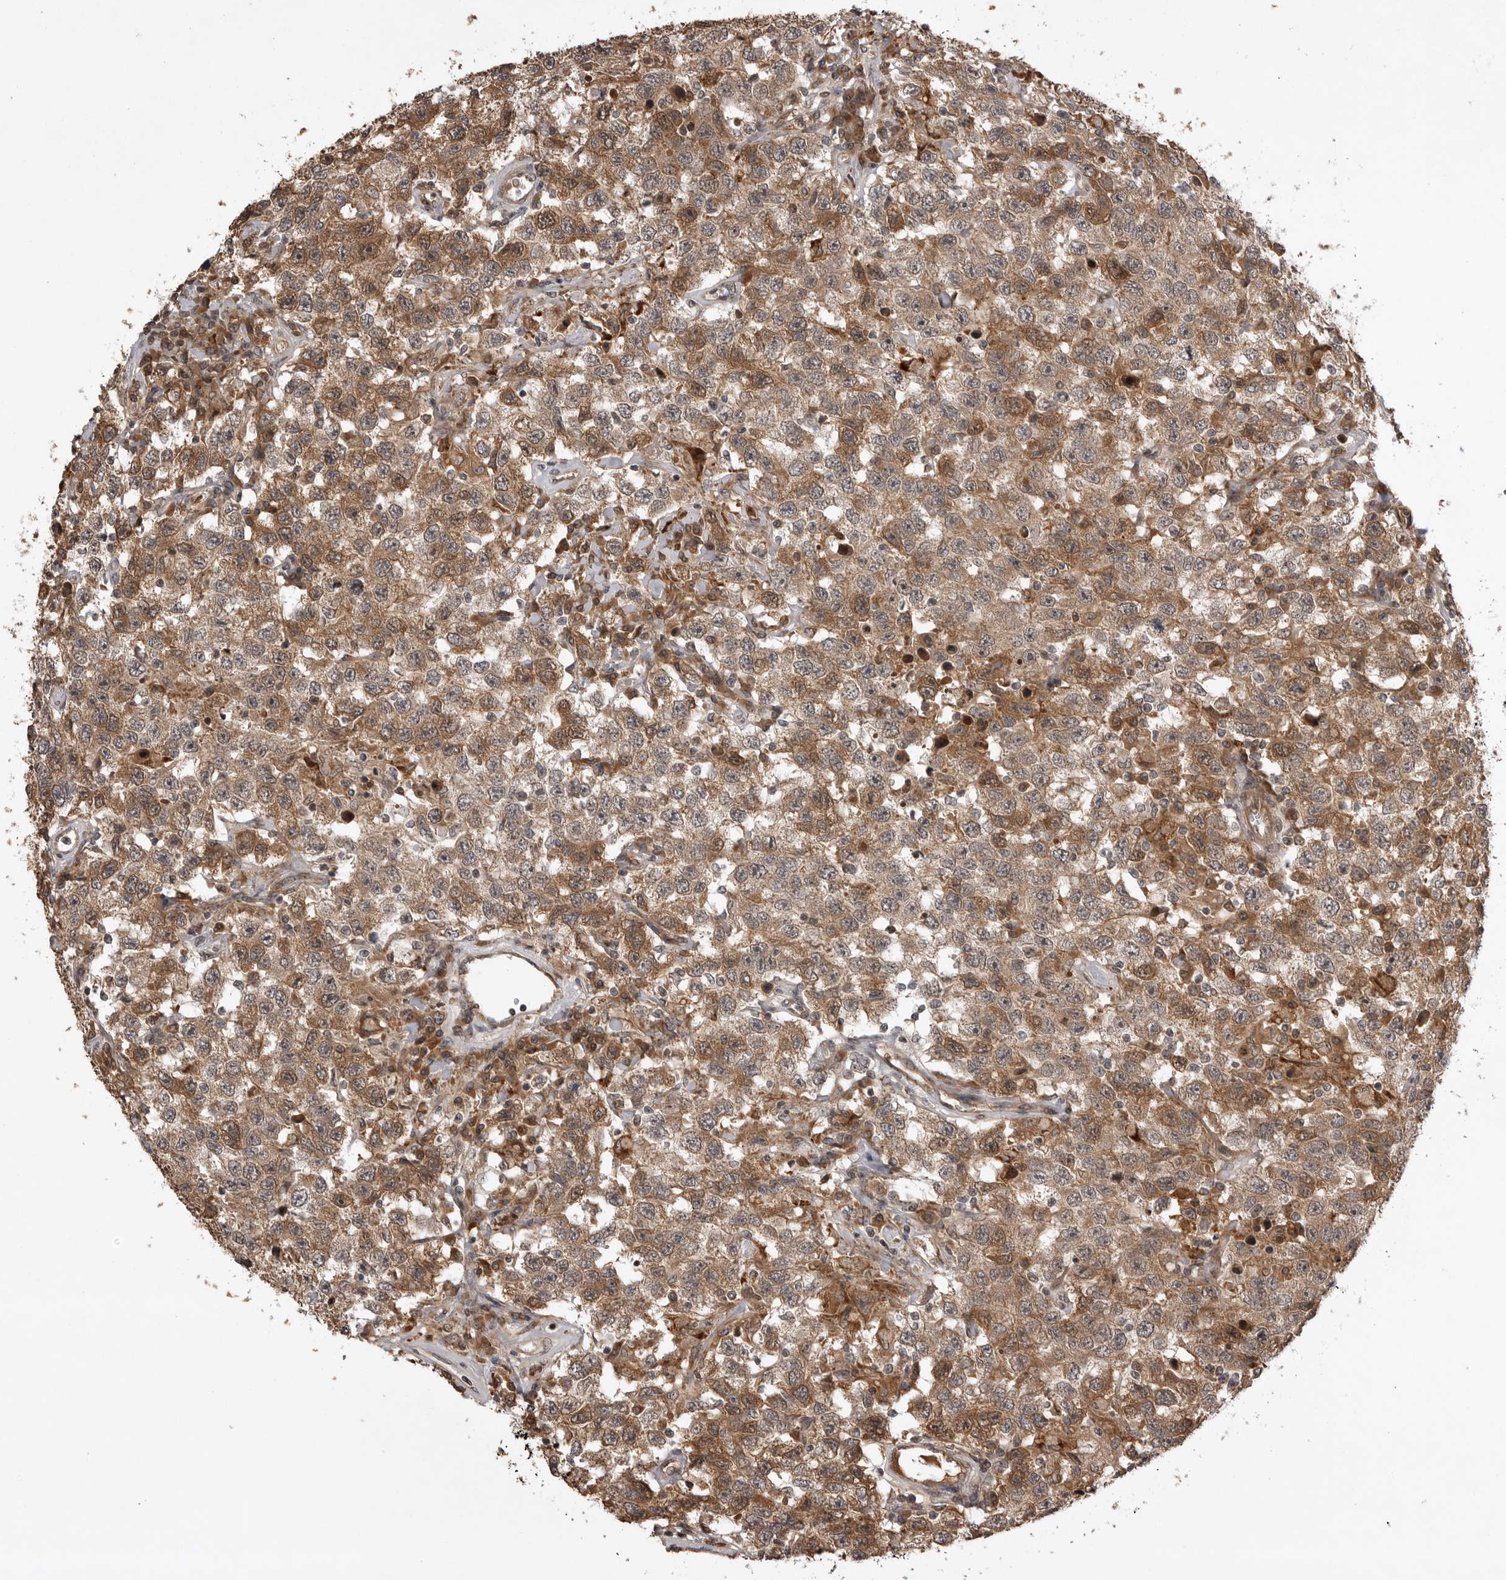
{"staining": {"intensity": "moderate", "quantity": ">75%", "location": "cytoplasmic/membranous"}, "tissue": "testis cancer", "cell_type": "Tumor cells", "image_type": "cancer", "snomed": [{"axis": "morphology", "description": "Seminoma, NOS"}, {"axis": "topography", "description": "Testis"}], "caption": "DAB (3,3'-diaminobenzidine) immunohistochemical staining of testis seminoma demonstrates moderate cytoplasmic/membranous protein staining in about >75% of tumor cells.", "gene": "AKAP7", "patient": {"sex": "male", "age": 41}}